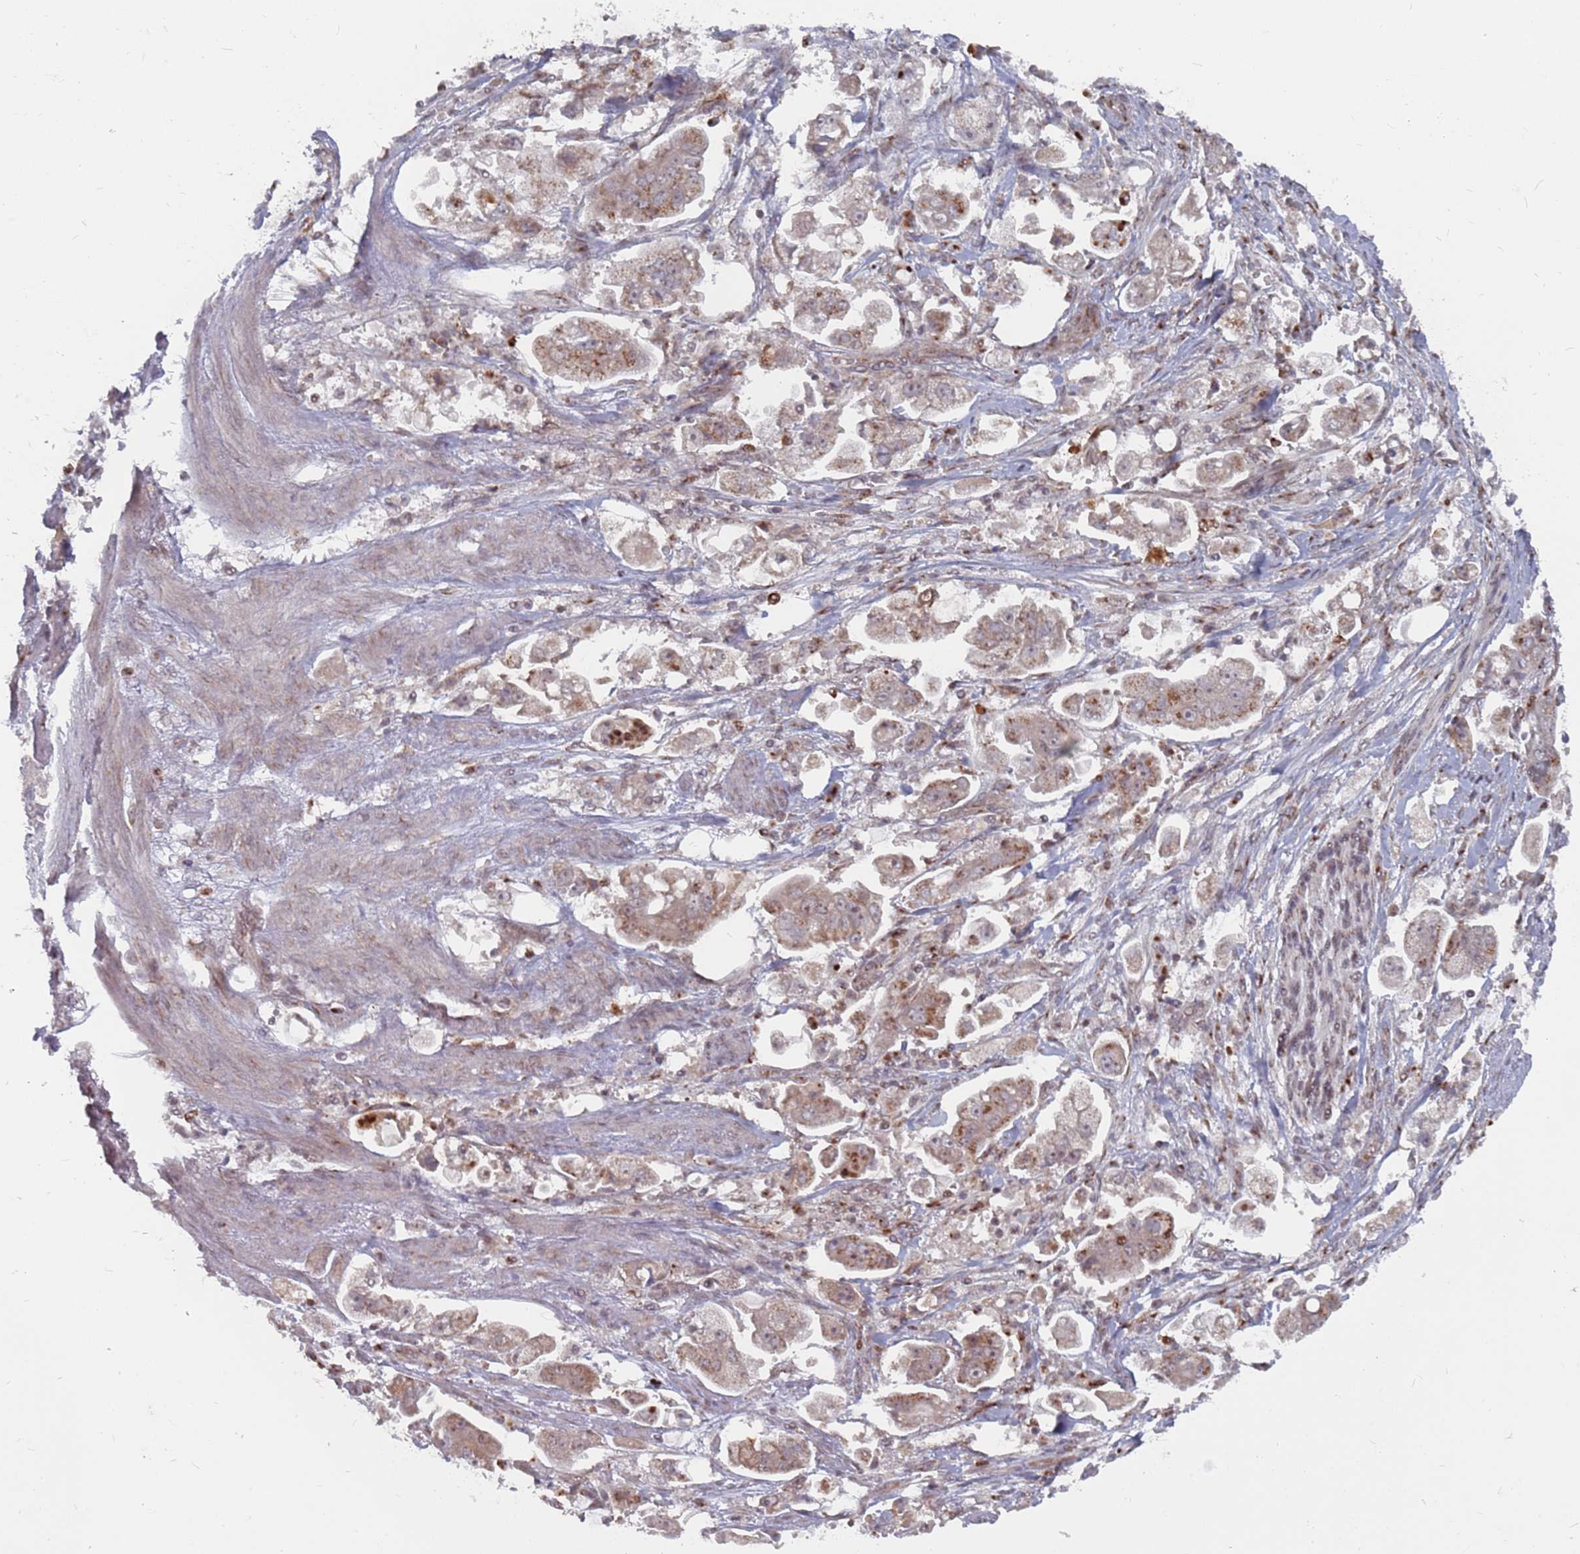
{"staining": {"intensity": "moderate", "quantity": "25%-75%", "location": "cytoplasmic/membranous"}, "tissue": "stomach cancer", "cell_type": "Tumor cells", "image_type": "cancer", "snomed": [{"axis": "morphology", "description": "Adenocarcinoma, NOS"}, {"axis": "topography", "description": "Stomach"}], "caption": "A high-resolution histopathology image shows immunohistochemistry staining of stomach cancer, which exhibits moderate cytoplasmic/membranous staining in about 25%-75% of tumor cells. (Brightfield microscopy of DAB IHC at high magnification).", "gene": "FMO4", "patient": {"sex": "male", "age": 62}}